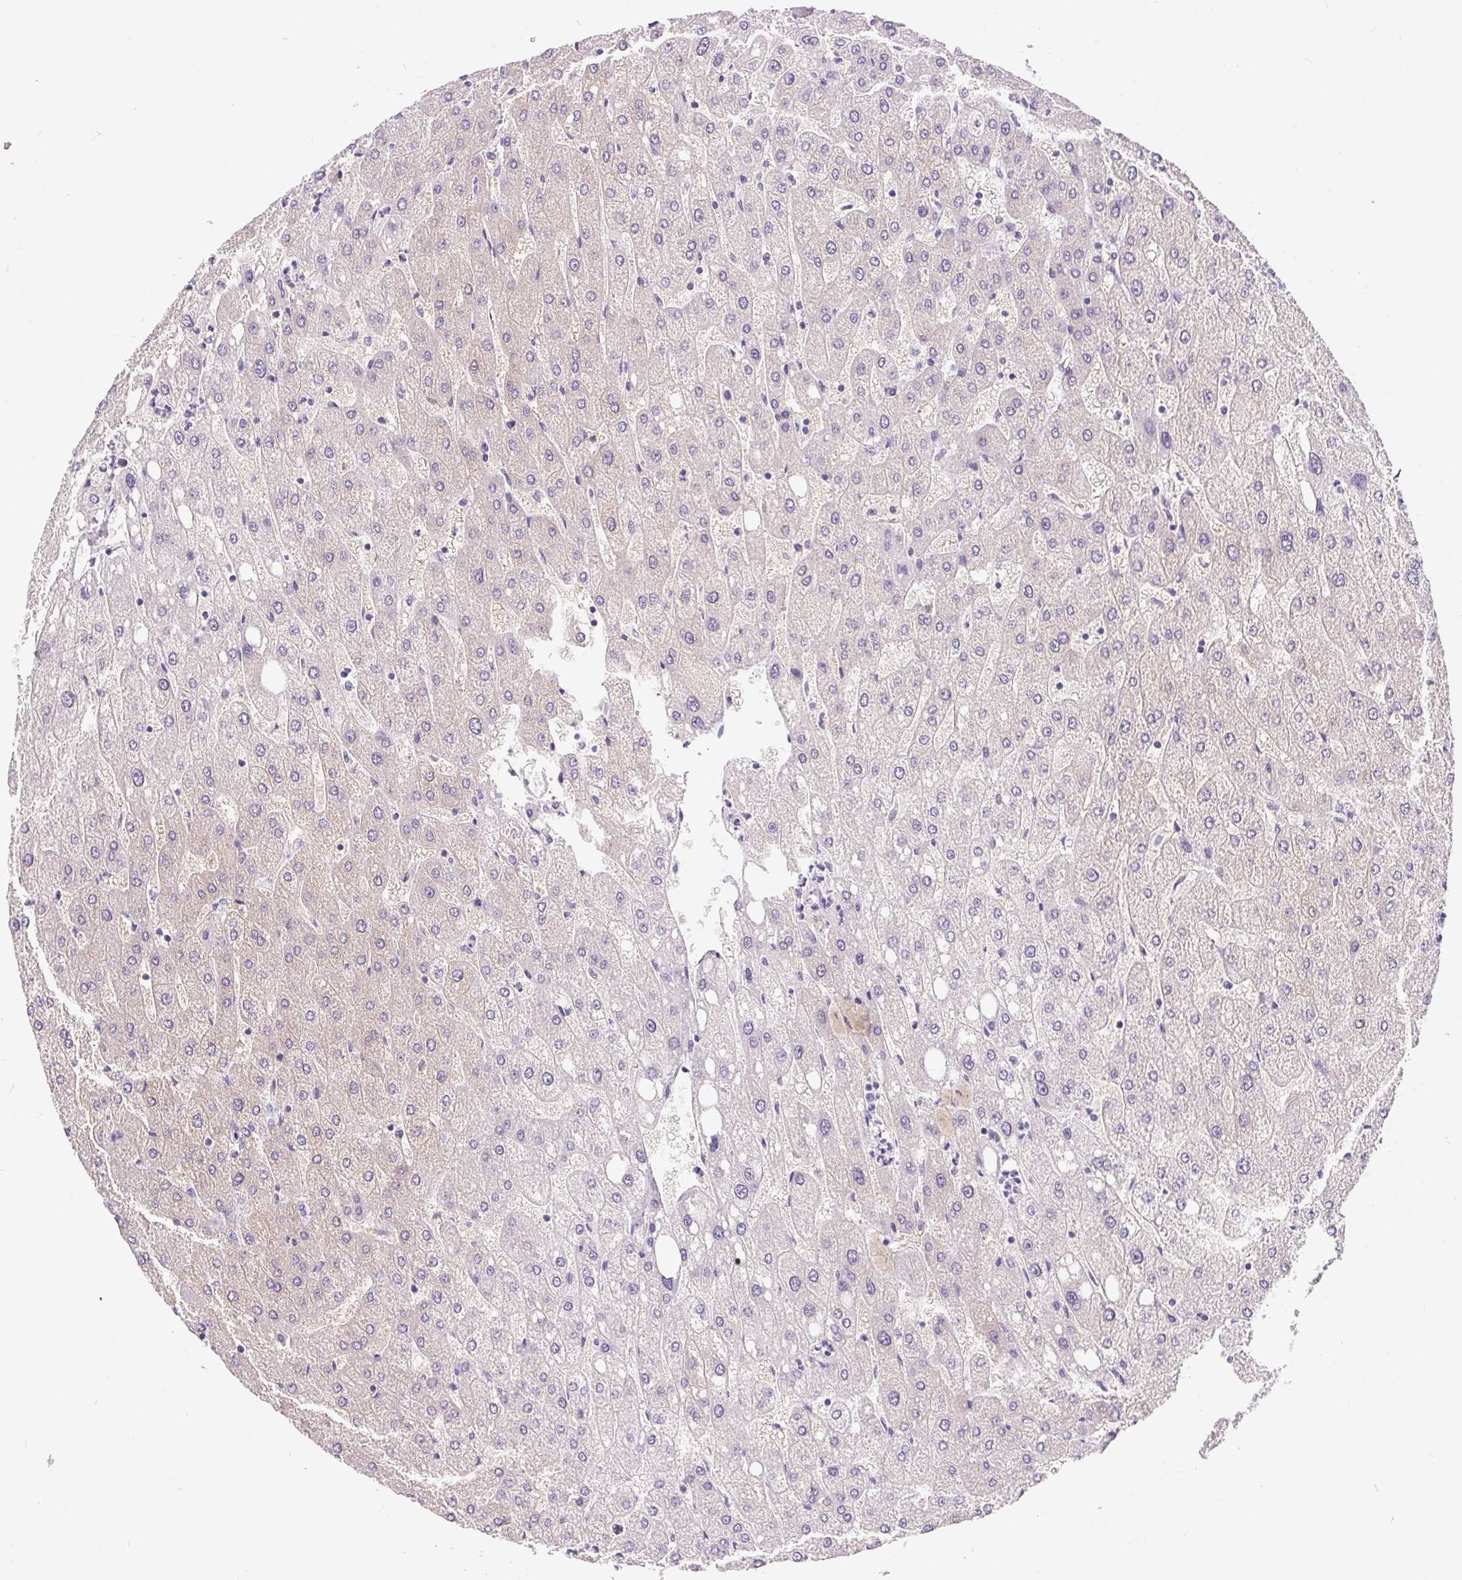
{"staining": {"intensity": "negative", "quantity": "none", "location": "none"}, "tissue": "liver", "cell_type": "Cholangiocytes", "image_type": "normal", "snomed": [{"axis": "morphology", "description": "Normal tissue, NOS"}, {"axis": "topography", "description": "Liver"}], "caption": "Immunohistochemistry (IHC) image of benign liver stained for a protein (brown), which displays no expression in cholangiocytes.", "gene": "XDH", "patient": {"sex": "male", "age": 67}}